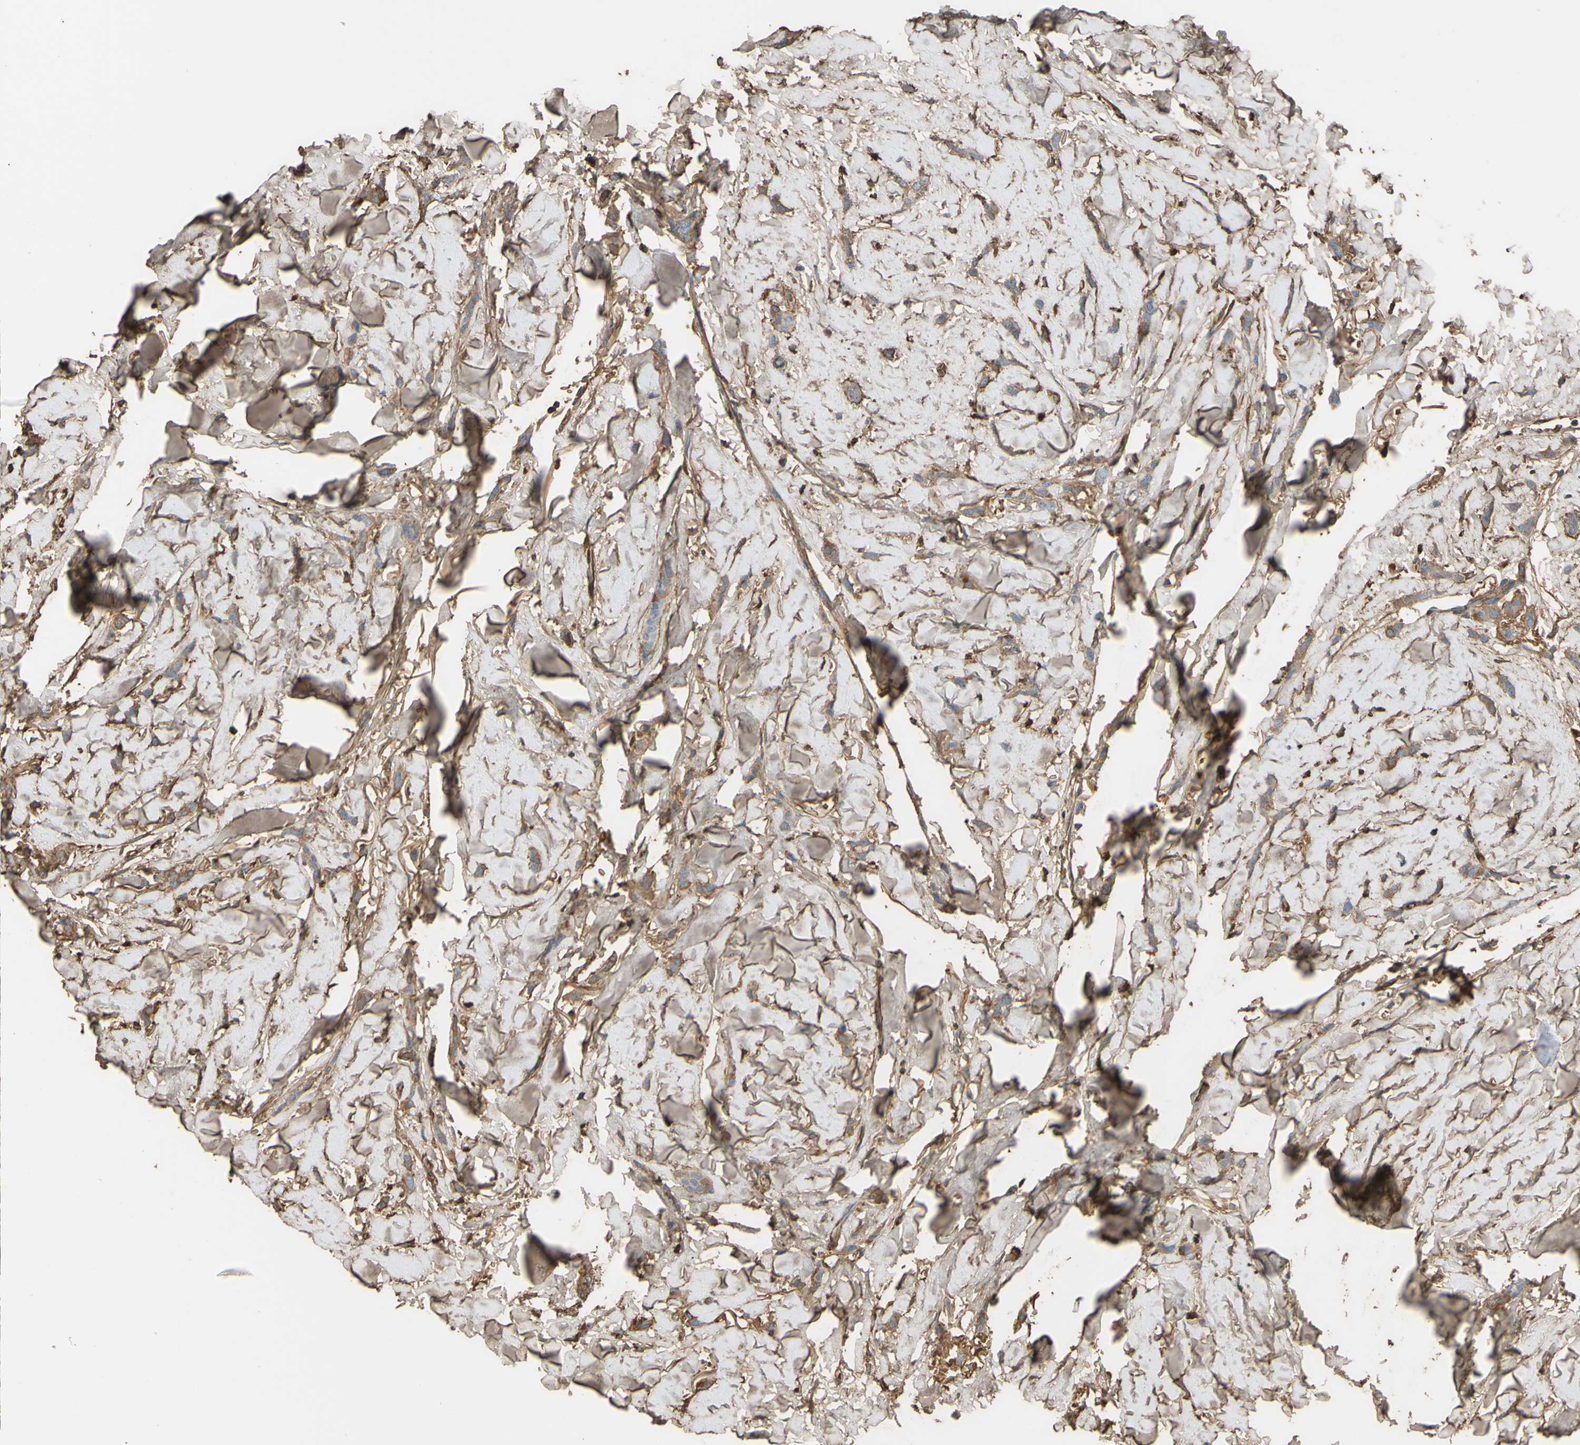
{"staining": {"intensity": "weak", "quantity": ">75%", "location": "cytoplasmic/membranous"}, "tissue": "breast cancer", "cell_type": "Tumor cells", "image_type": "cancer", "snomed": [{"axis": "morphology", "description": "Lobular carcinoma"}, {"axis": "topography", "description": "Skin"}, {"axis": "topography", "description": "Breast"}], "caption": "Protein analysis of breast cancer (lobular carcinoma) tissue shows weak cytoplasmic/membranous staining in about >75% of tumor cells.", "gene": "PTGDS", "patient": {"sex": "female", "age": 46}}